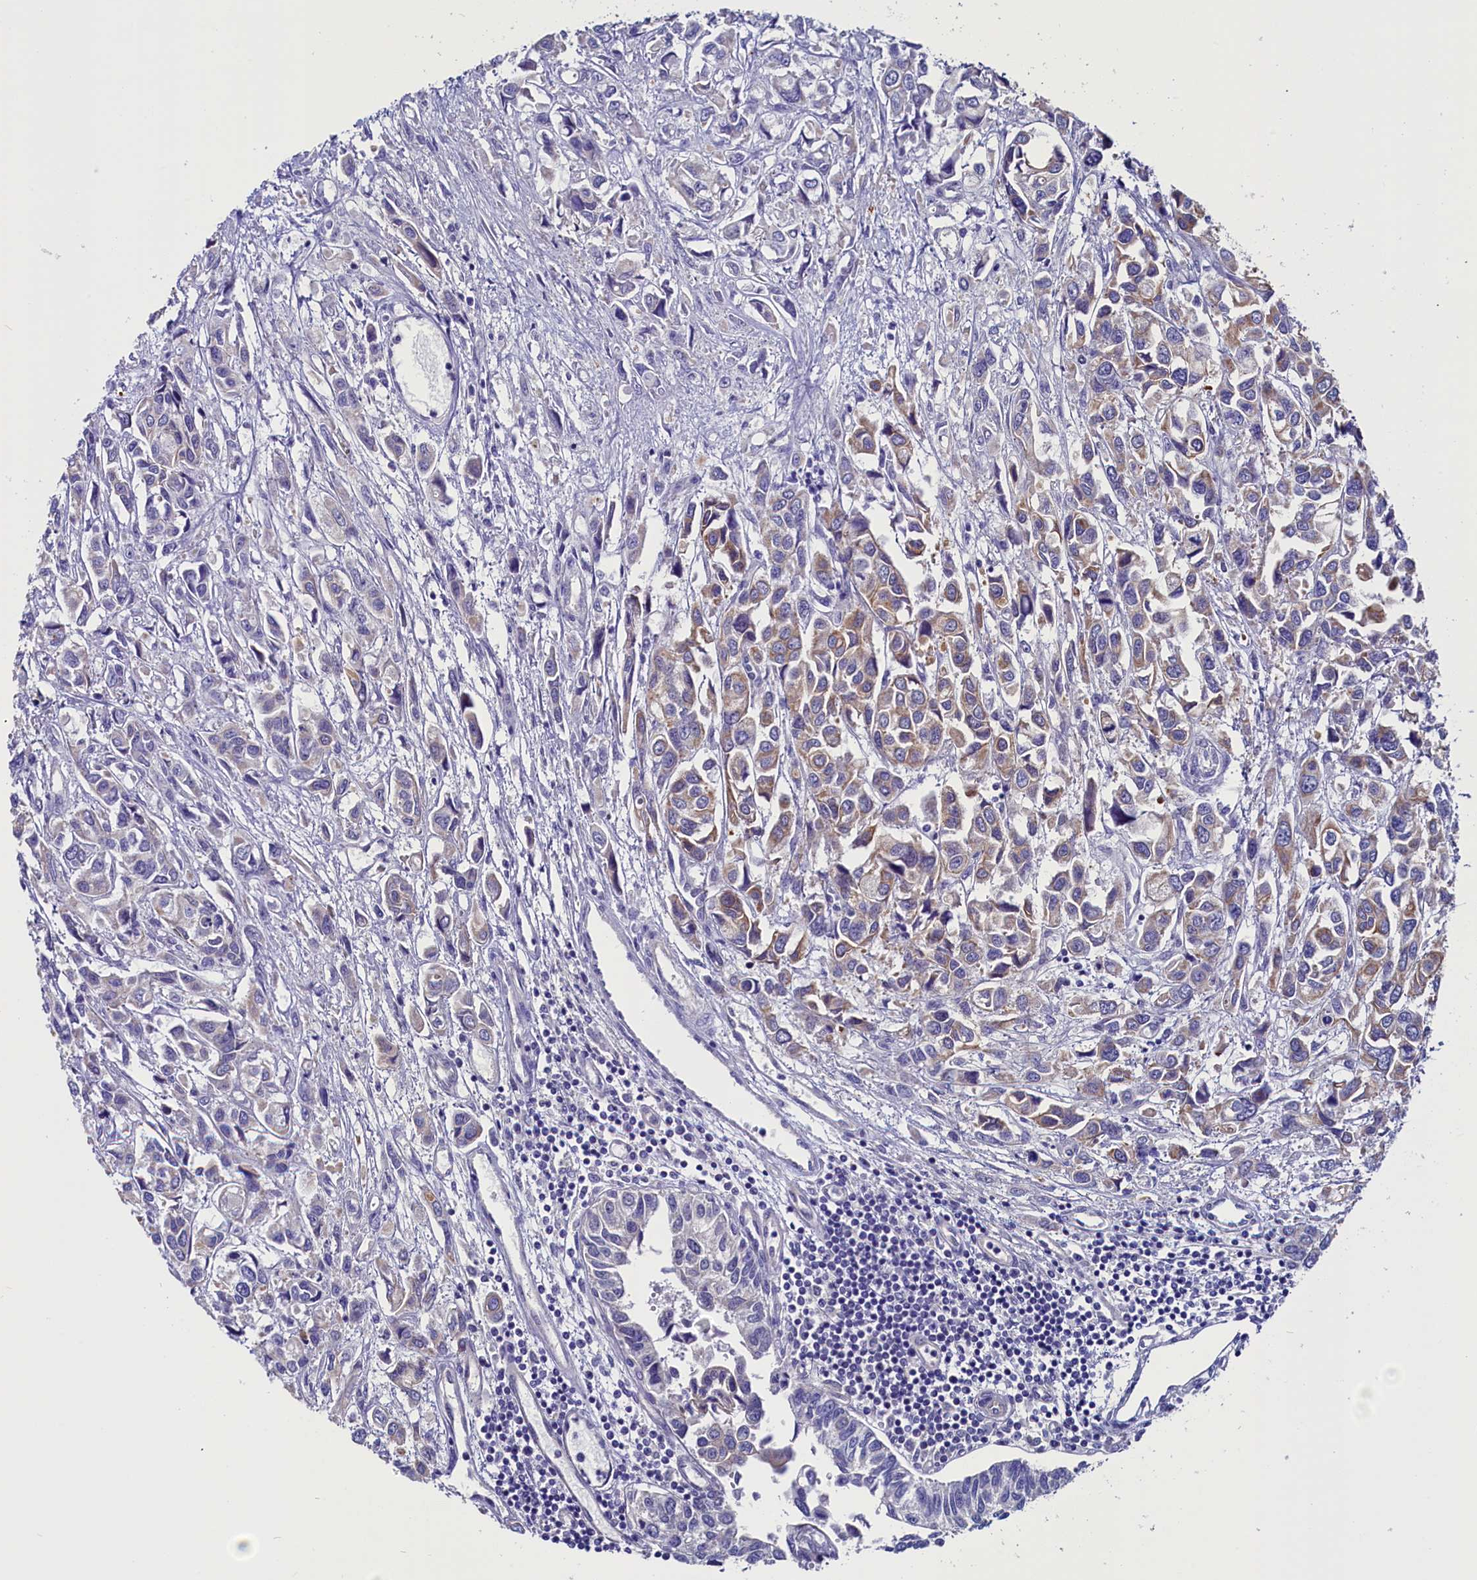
{"staining": {"intensity": "weak", "quantity": "25%-75%", "location": "cytoplasmic/membranous"}, "tissue": "urothelial cancer", "cell_type": "Tumor cells", "image_type": "cancer", "snomed": [{"axis": "morphology", "description": "Urothelial carcinoma, High grade"}, {"axis": "topography", "description": "Urinary bladder"}], "caption": "A low amount of weak cytoplasmic/membranous expression is appreciated in about 25%-75% of tumor cells in urothelial cancer tissue. Using DAB (3,3'-diaminobenzidine) (brown) and hematoxylin (blue) stains, captured at high magnification using brightfield microscopy.", "gene": "CIAPIN1", "patient": {"sex": "male", "age": 67}}